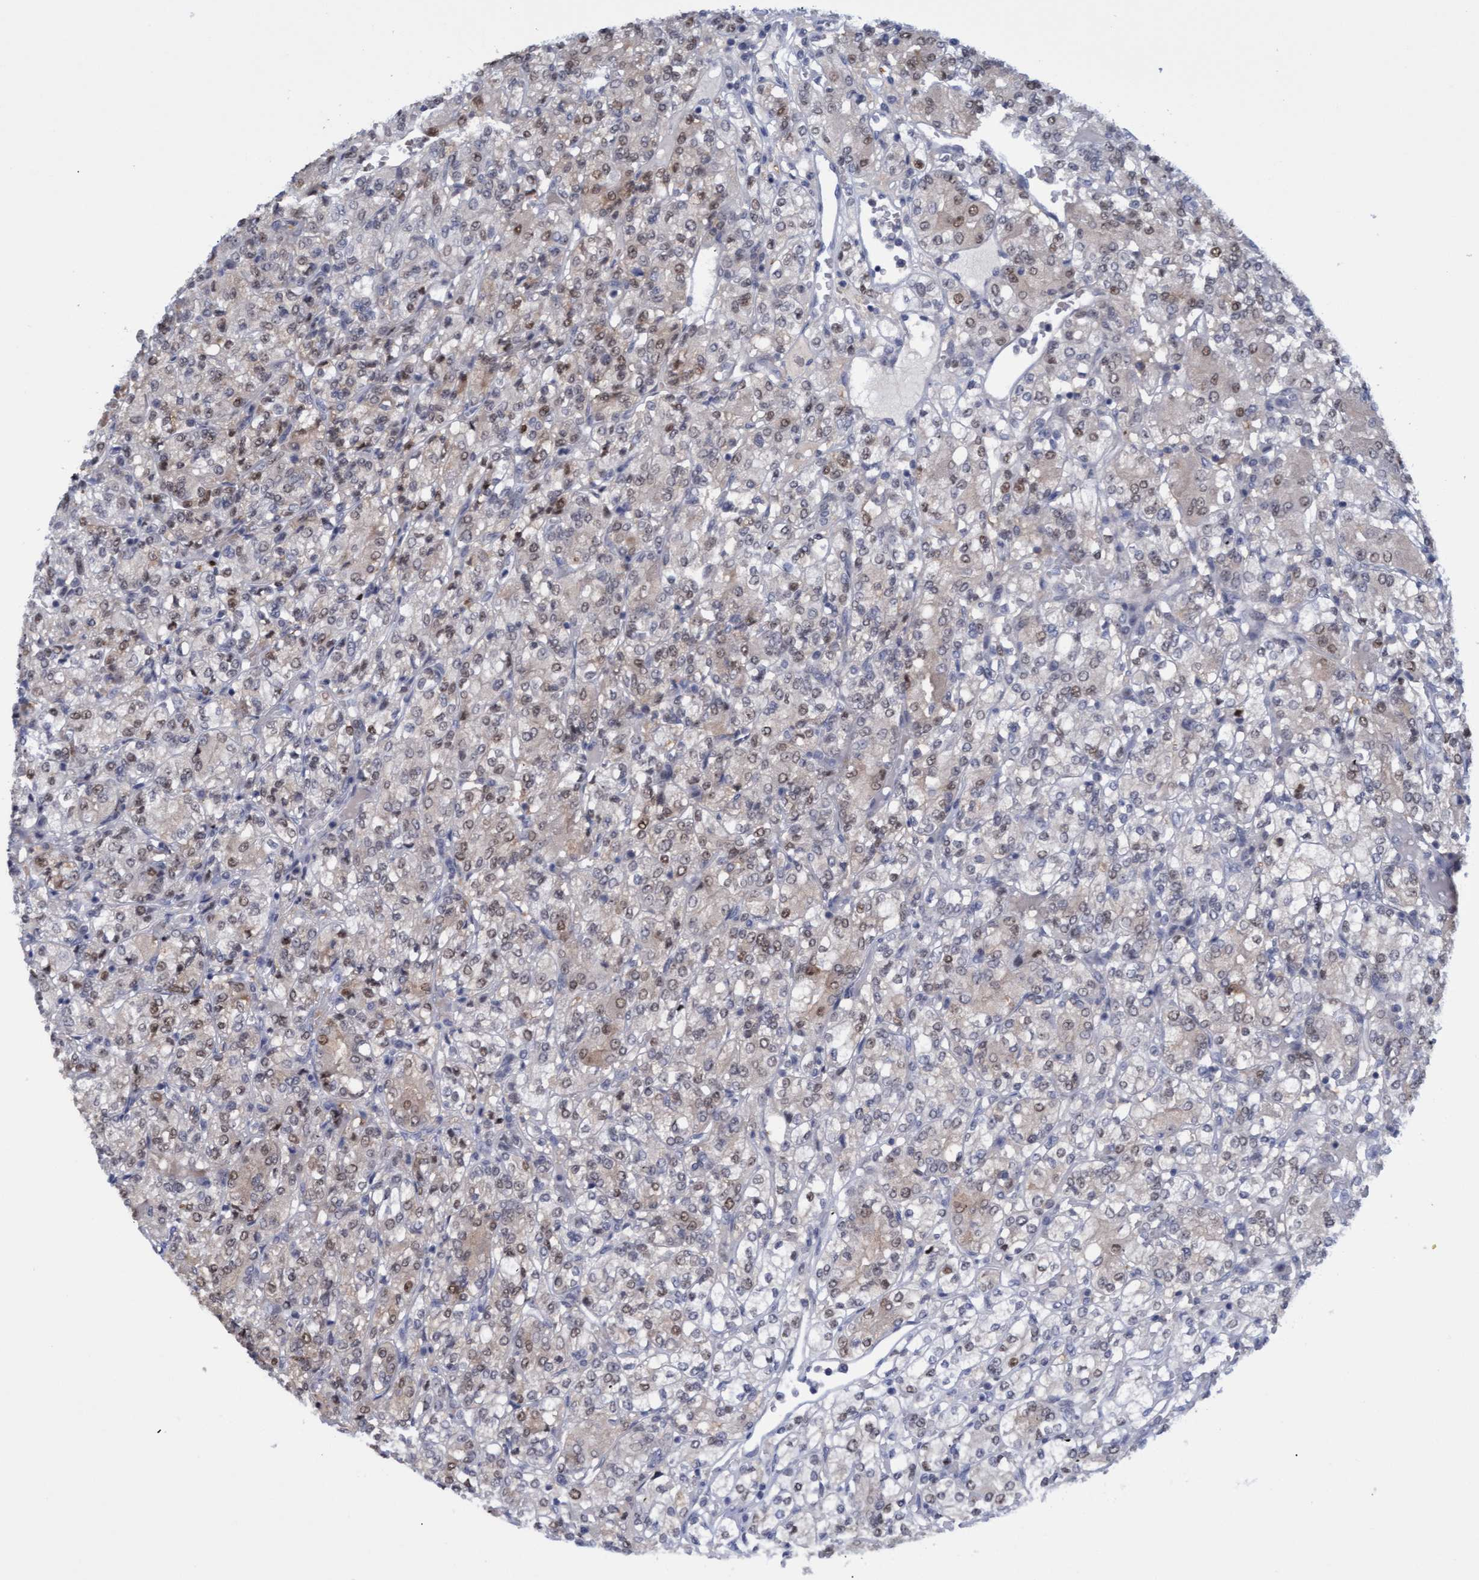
{"staining": {"intensity": "weak", "quantity": "25%-75%", "location": "nuclear"}, "tissue": "renal cancer", "cell_type": "Tumor cells", "image_type": "cancer", "snomed": [{"axis": "morphology", "description": "Adenocarcinoma, NOS"}, {"axis": "topography", "description": "Kidney"}], "caption": "The micrograph reveals staining of renal cancer (adenocarcinoma), revealing weak nuclear protein staining (brown color) within tumor cells. Ihc stains the protein in brown and the nuclei are stained blue.", "gene": "PINX1", "patient": {"sex": "male", "age": 77}}